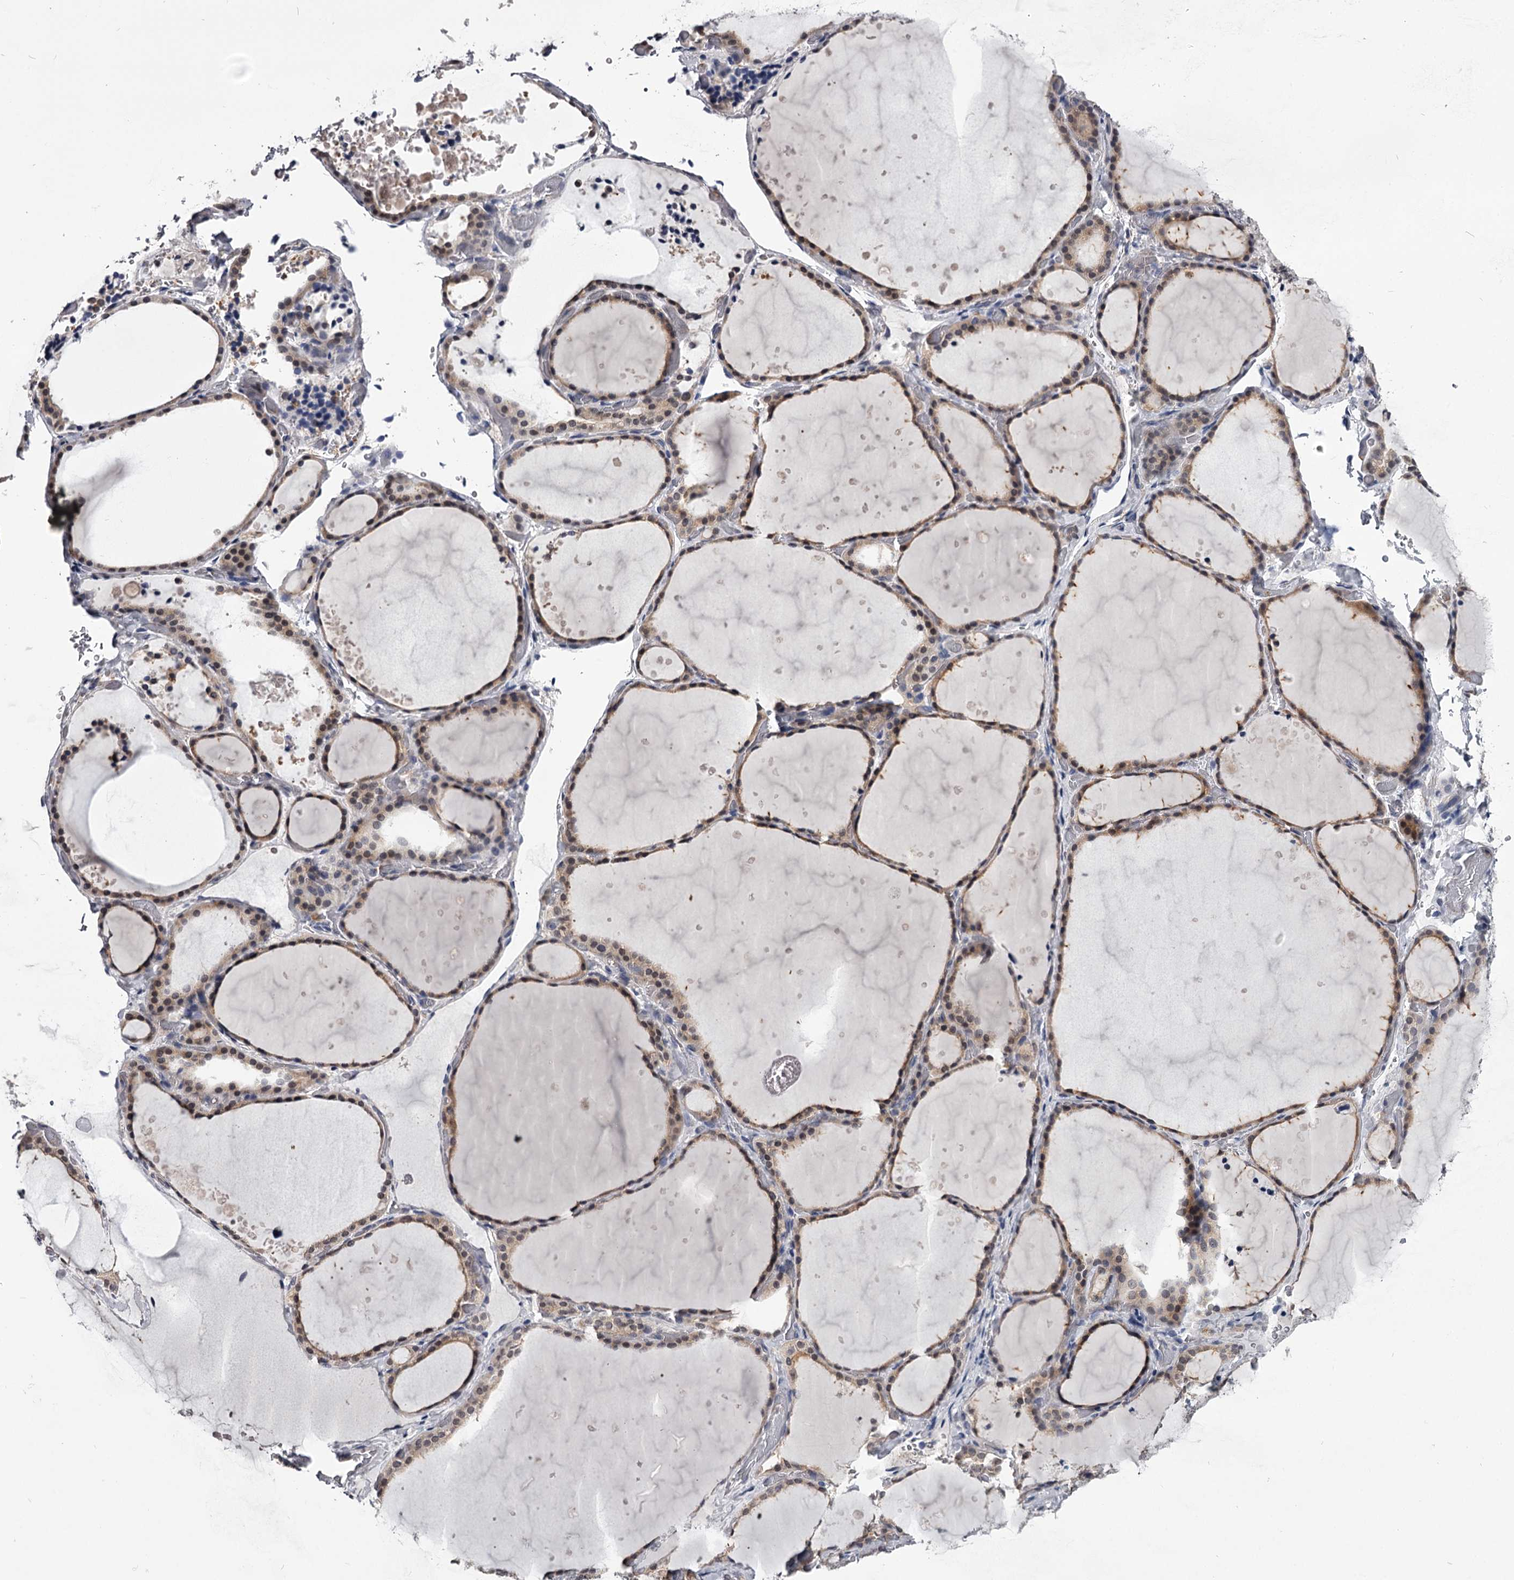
{"staining": {"intensity": "moderate", "quantity": "25%-75%", "location": "cytoplasmic/membranous,nuclear"}, "tissue": "thyroid gland", "cell_type": "Glandular cells", "image_type": "normal", "snomed": [{"axis": "morphology", "description": "Normal tissue, NOS"}, {"axis": "topography", "description": "Thyroid gland"}], "caption": "Immunohistochemical staining of unremarkable thyroid gland reveals moderate cytoplasmic/membranous,nuclear protein expression in about 25%-75% of glandular cells.", "gene": "GSTO1", "patient": {"sex": "female", "age": 44}}